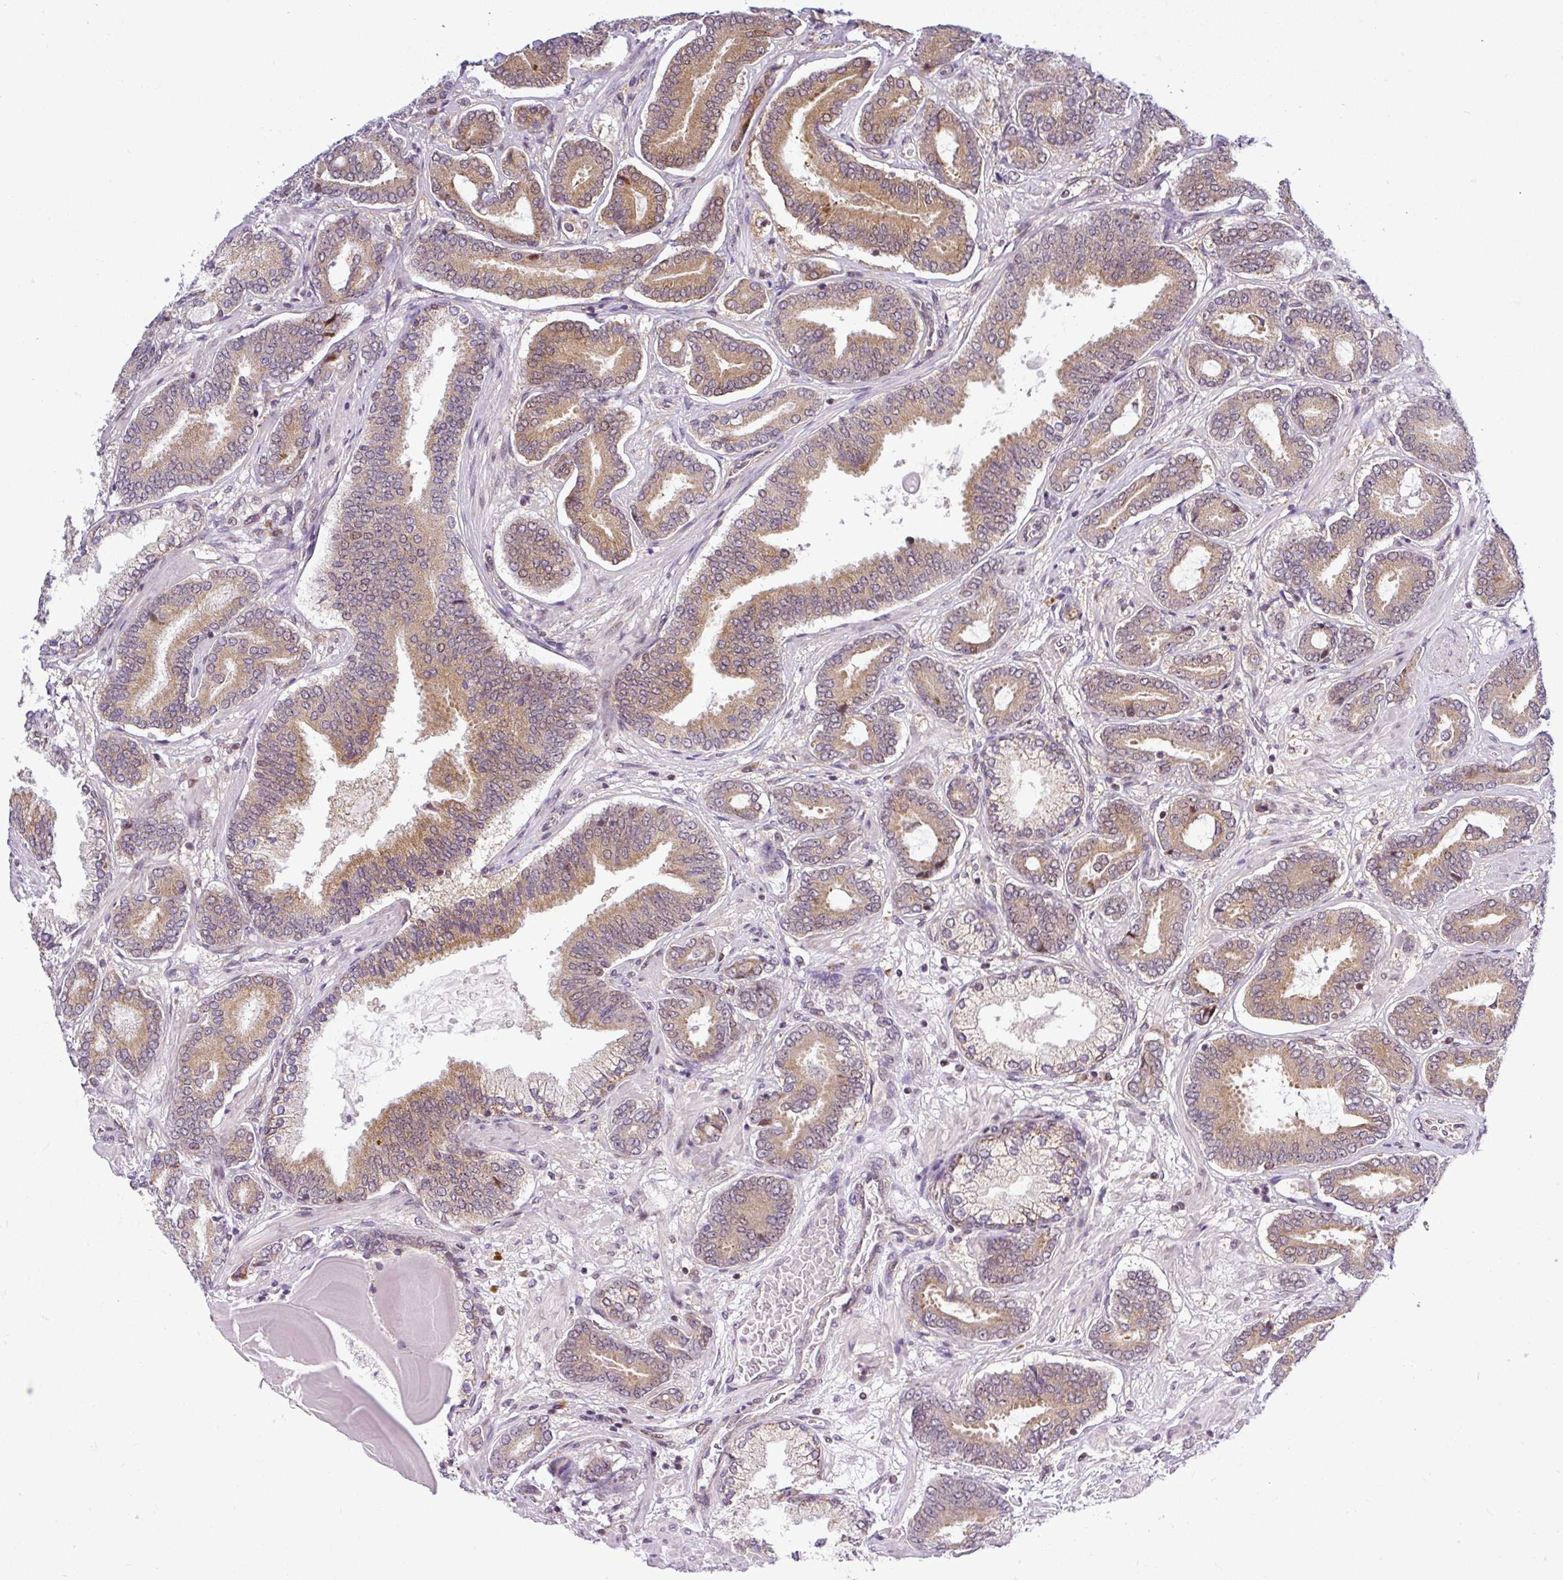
{"staining": {"intensity": "moderate", "quantity": ">75%", "location": "cytoplasmic/membranous"}, "tissue": "prostate cancer", "cell_type": "Tumor cells", "image_type": "cancer", "snomed": [{"axis": "morphology", "description": "Adenocarcinoma, Low grade"}, {"axis": "topography", "description": "Prostate and seminal vesicle, NOS"}], "caption": "Immunohistochemical staining of prostate adenocarcinoma (low-grade) exhibits medium levels of moderate cytoplasmic/membranous protein positivity in about >75% of tumor cells.", "gene": "NDUFB2", "patient": {"sex": "male", "age": 61}}